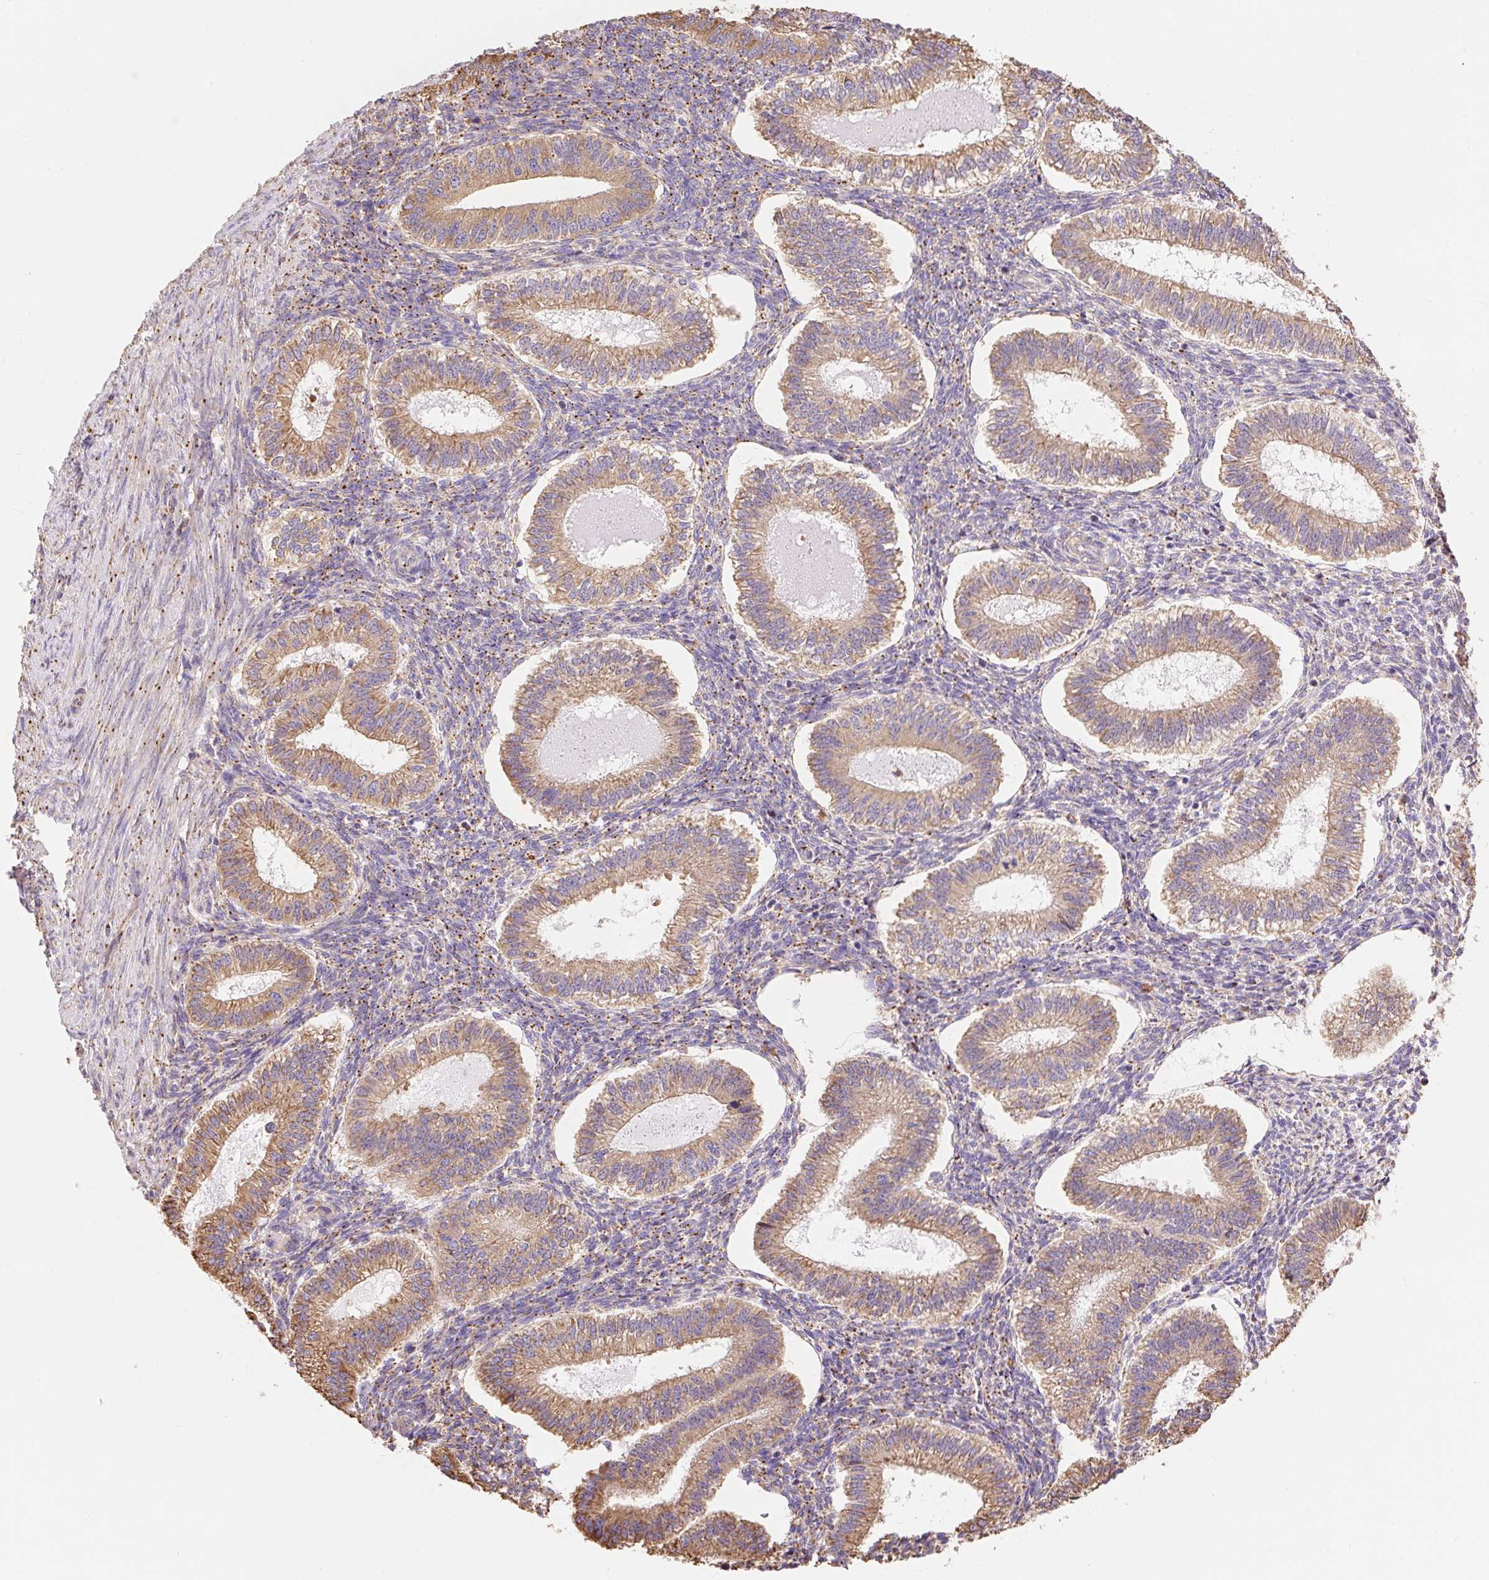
{"staining": {"intensity": "moderate", "quantity": ">75%", "location": "cytoplasmic/membranous"}, "tissue": "endometrium", "cell_type": "Cells in endometrial stroma", "image_type": "normal", "snomed": [{"axis": "morphology", "description": "Normal tissue, NOS"}, {"axis": "topography", "description": "Endometrium"}], "caption": "This is an image of immunohistochemistry (IHC) staining of unremarkable endometrium, which shows moderate expression in the cytoplasmic/membranous of cells in endometrial stroma.", "gene": "ENSG00000260836", "patient": {"sex": "female", "age": 25}}